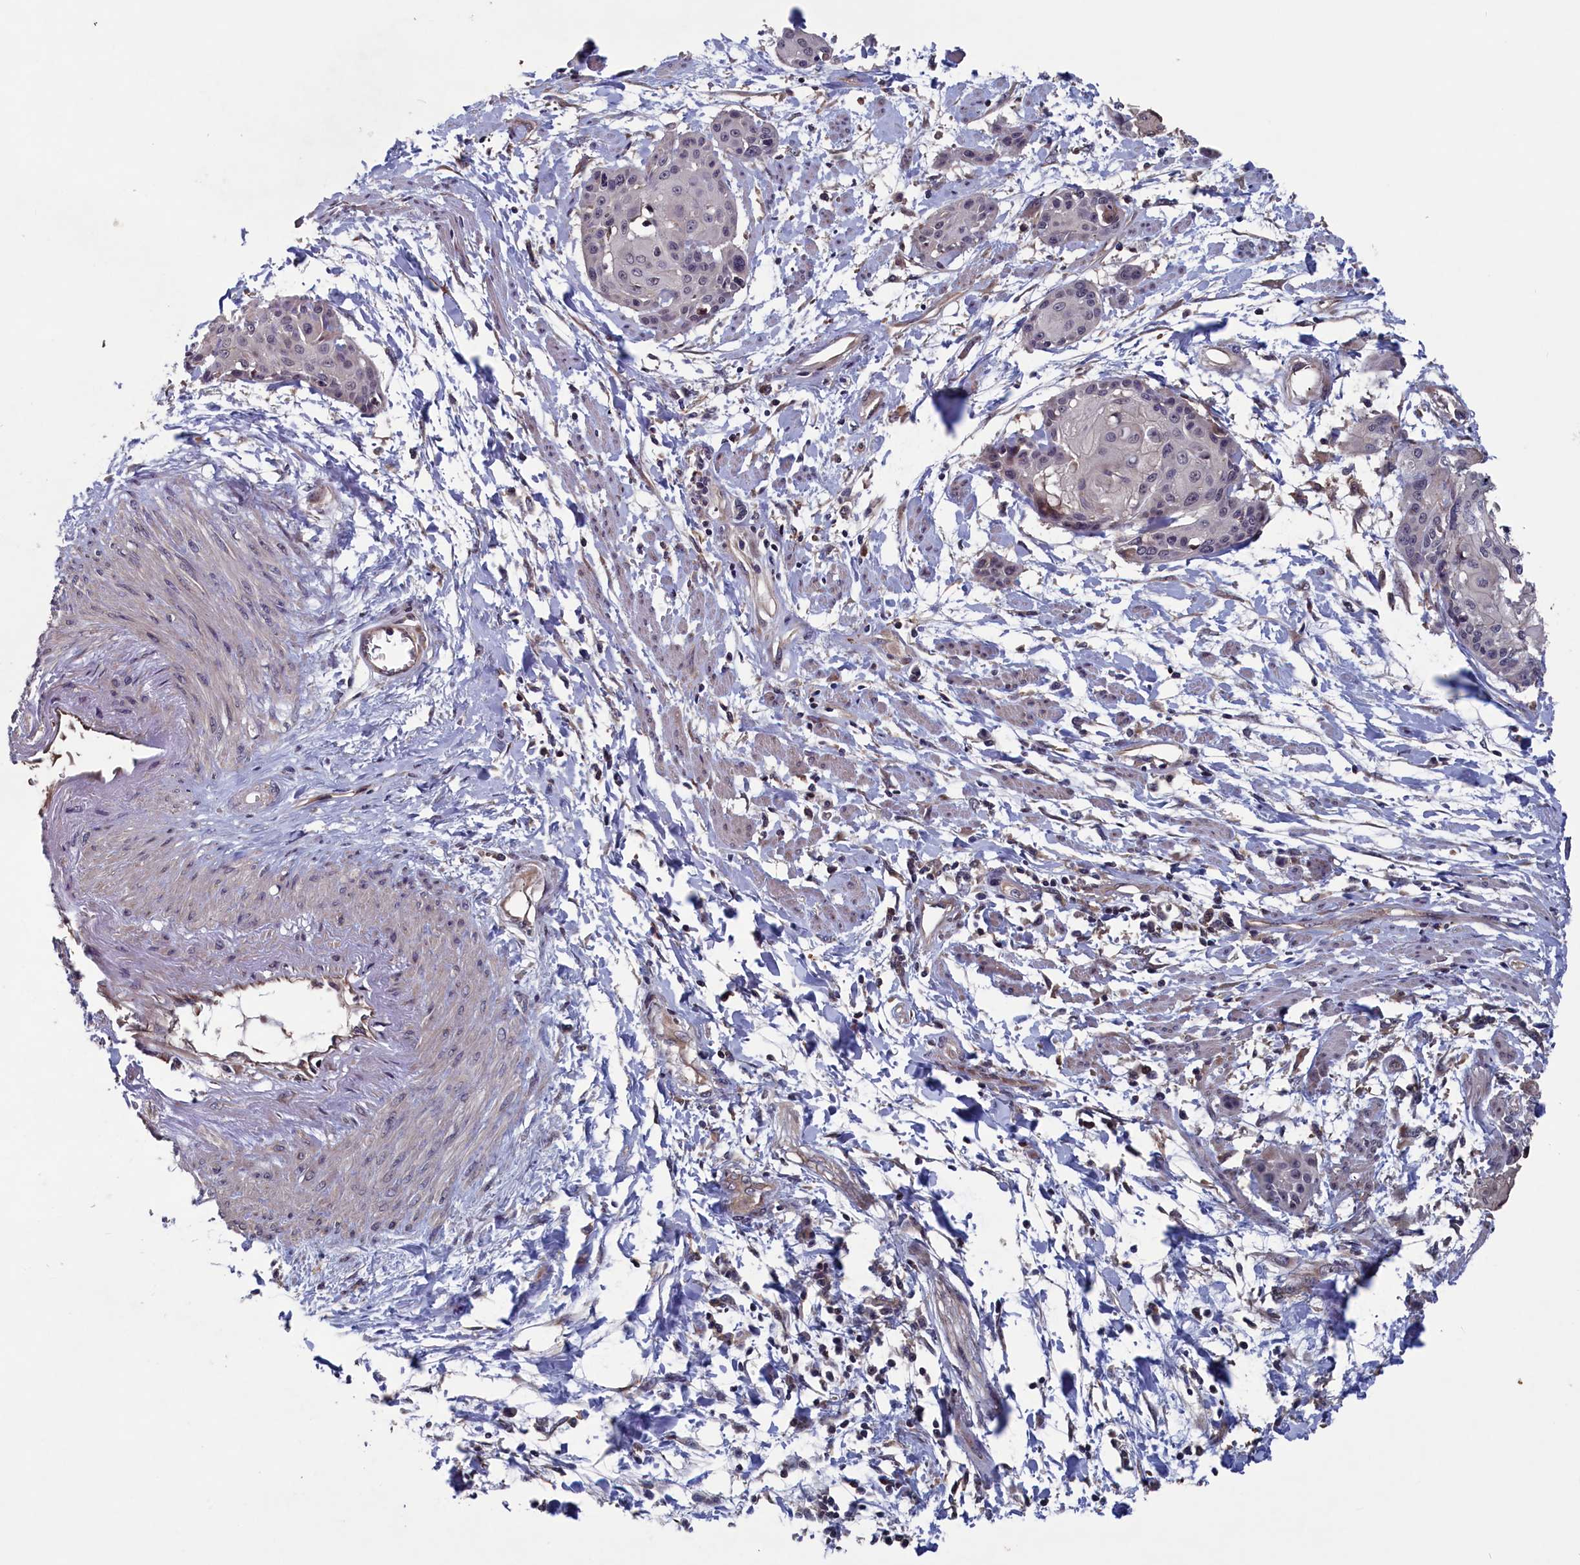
{"staining": {"intensity": "negative", "quantity": "none", "location": "none"}, "tissue": "cervical cancer", "cell_type": "Tumor cells", "image_type": "cancer", "snomed": [{"axis": "morphology", "description": "Squamous cell carcinoma, NOS"}, {"axis": "topography", "description": "Cervix"}], "caption": "Photomicrograph shows no protein positivity in tumor cells of cervical cancer tissue. (DAB immunohistochemistry visualized using brightfield microscopy, high magnification).", "gene": "SPATA13", "patient": {"sex": "female", "age": 57}}